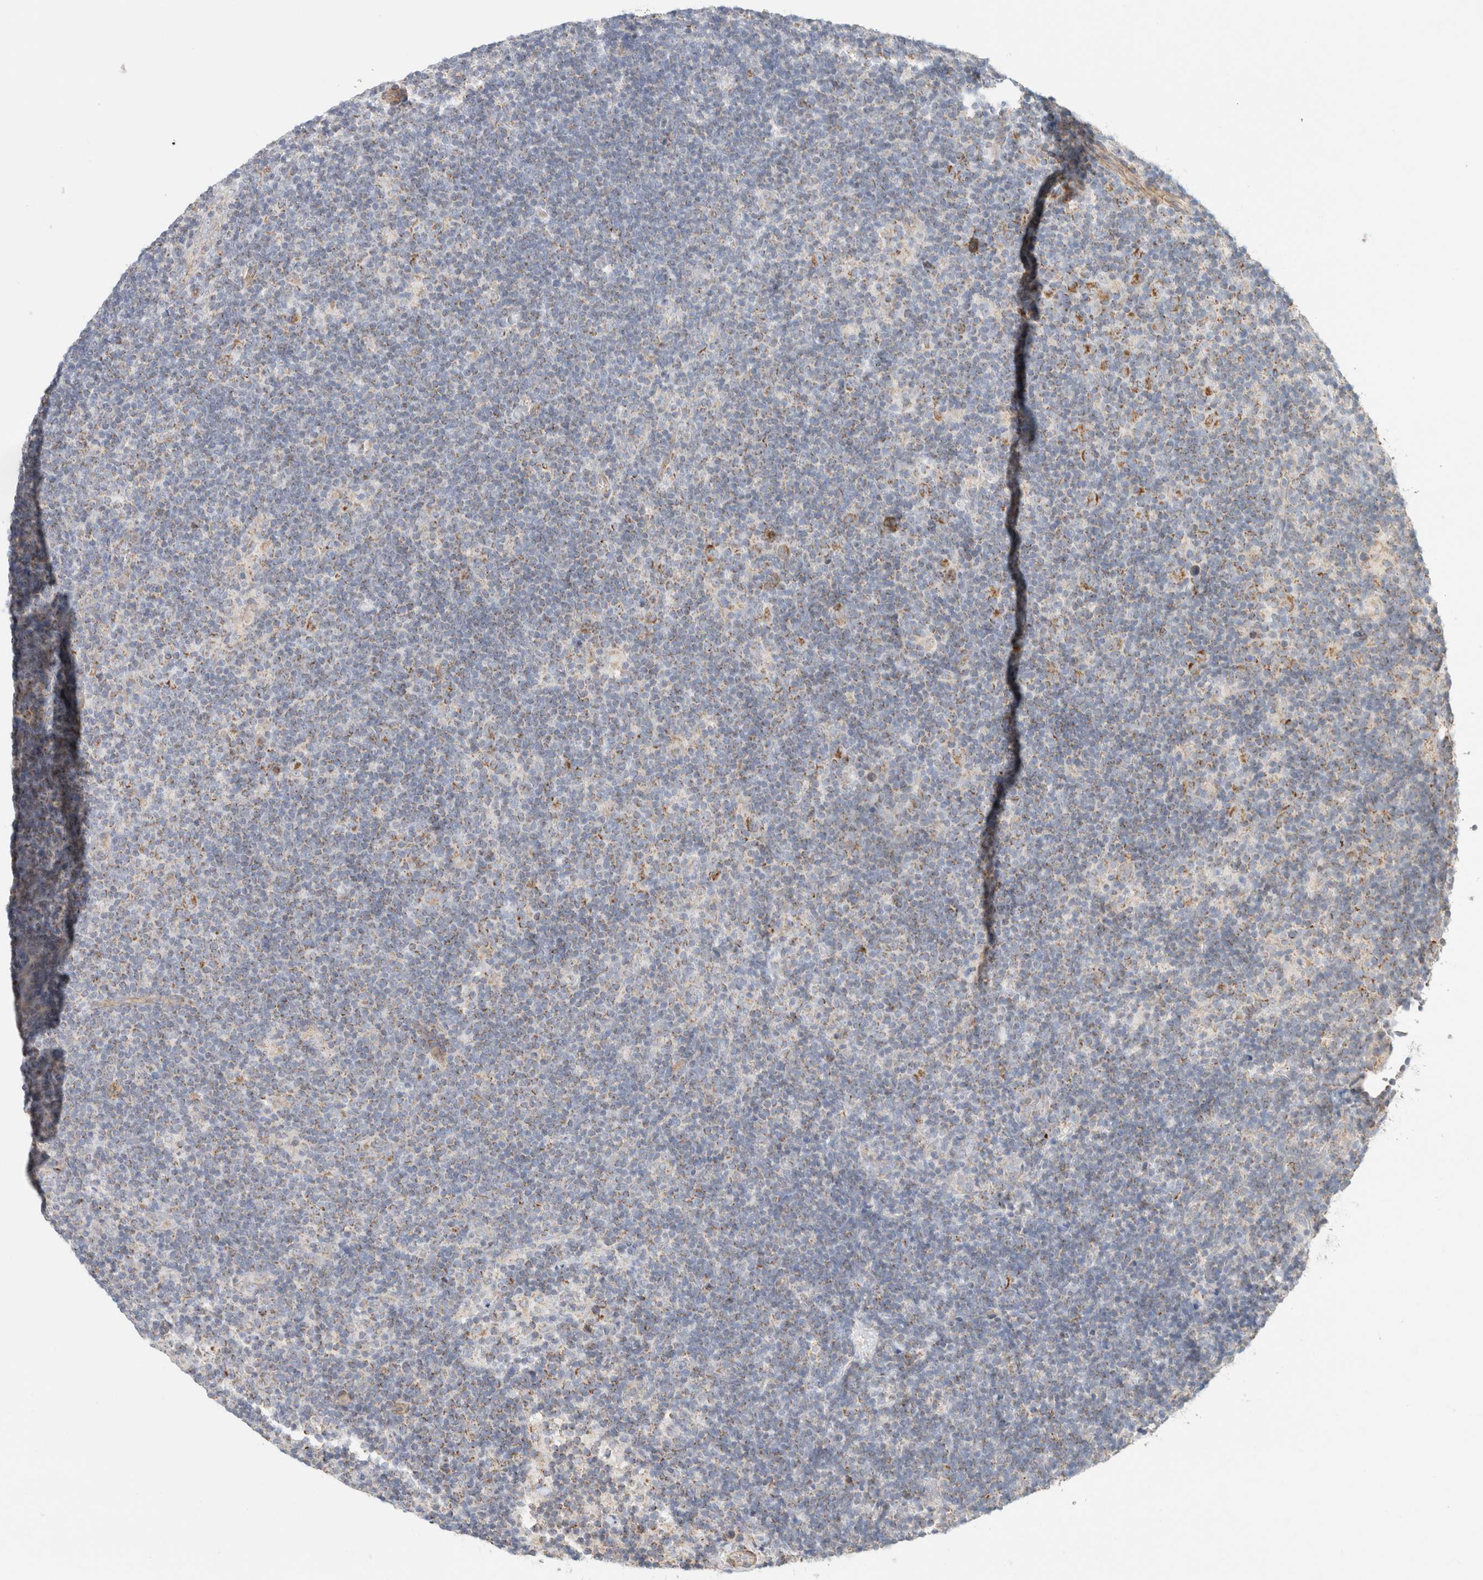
{"staining": {"intensity": "moderate", "quantity": ">75%", "location": "cytoplasmic/membranous"}, "tissue": "lymphoma", "cell_type": "Tumor cells", "image_type": "cancer", "snomed": [{"axis": "morphology", "description": "Hodgkin's disease, NOS"}, {"axis": "topography", "description": "Lymph node"}], "caption": "Moderate cytoplasmic/membranous protein positivity is seen in approximately >75% of tumor cells in Hodgkin's disease. (DAB IHC, brown staining for protein, blue staining for nuclei).", "gene": "MRM3", "patient": {"sex": "female", "age": 57}}